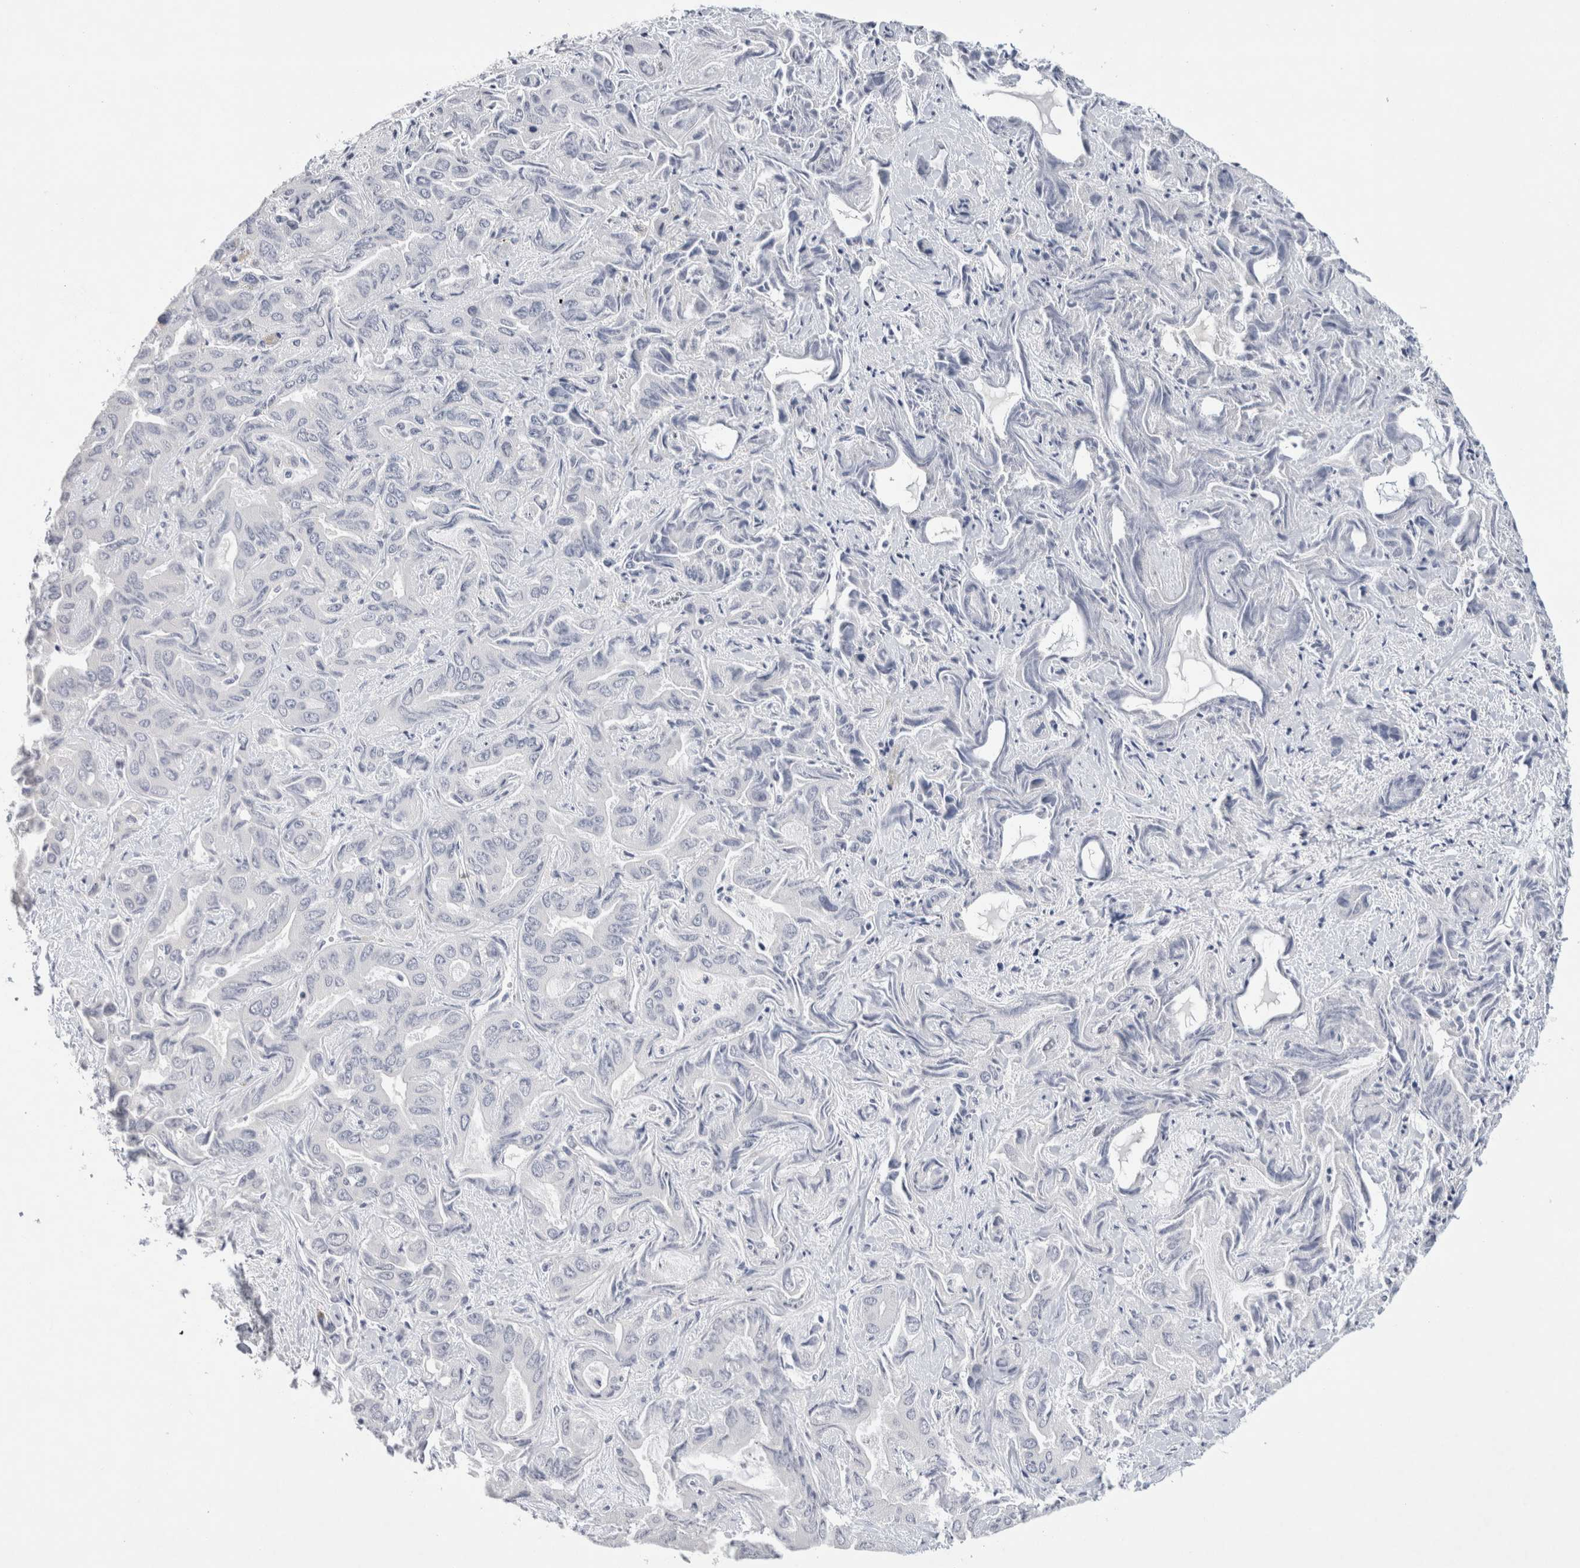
{"staining": {"intensity": "negative", "quantity": "none", "location": "none"}, "tissue": "liver cancer", "cell_type": "Tumor cells", "image_type": "cancer", "snomed": [{"axis": "morphology", "description": "Cholangiocarcinoma"}, {"axis": "topography", "description": "Liver"}], "caption": "High magnification brightfield microscopy of cholangiocarcinoma (liver) stained with DAB (3,3'-diaminobenzidine) (brown) and counterstained with hematoxylin (blue): tumor cells show no significant staining.", "gene": "TONSL", "patient": {"sex": "female", "age": 52}}